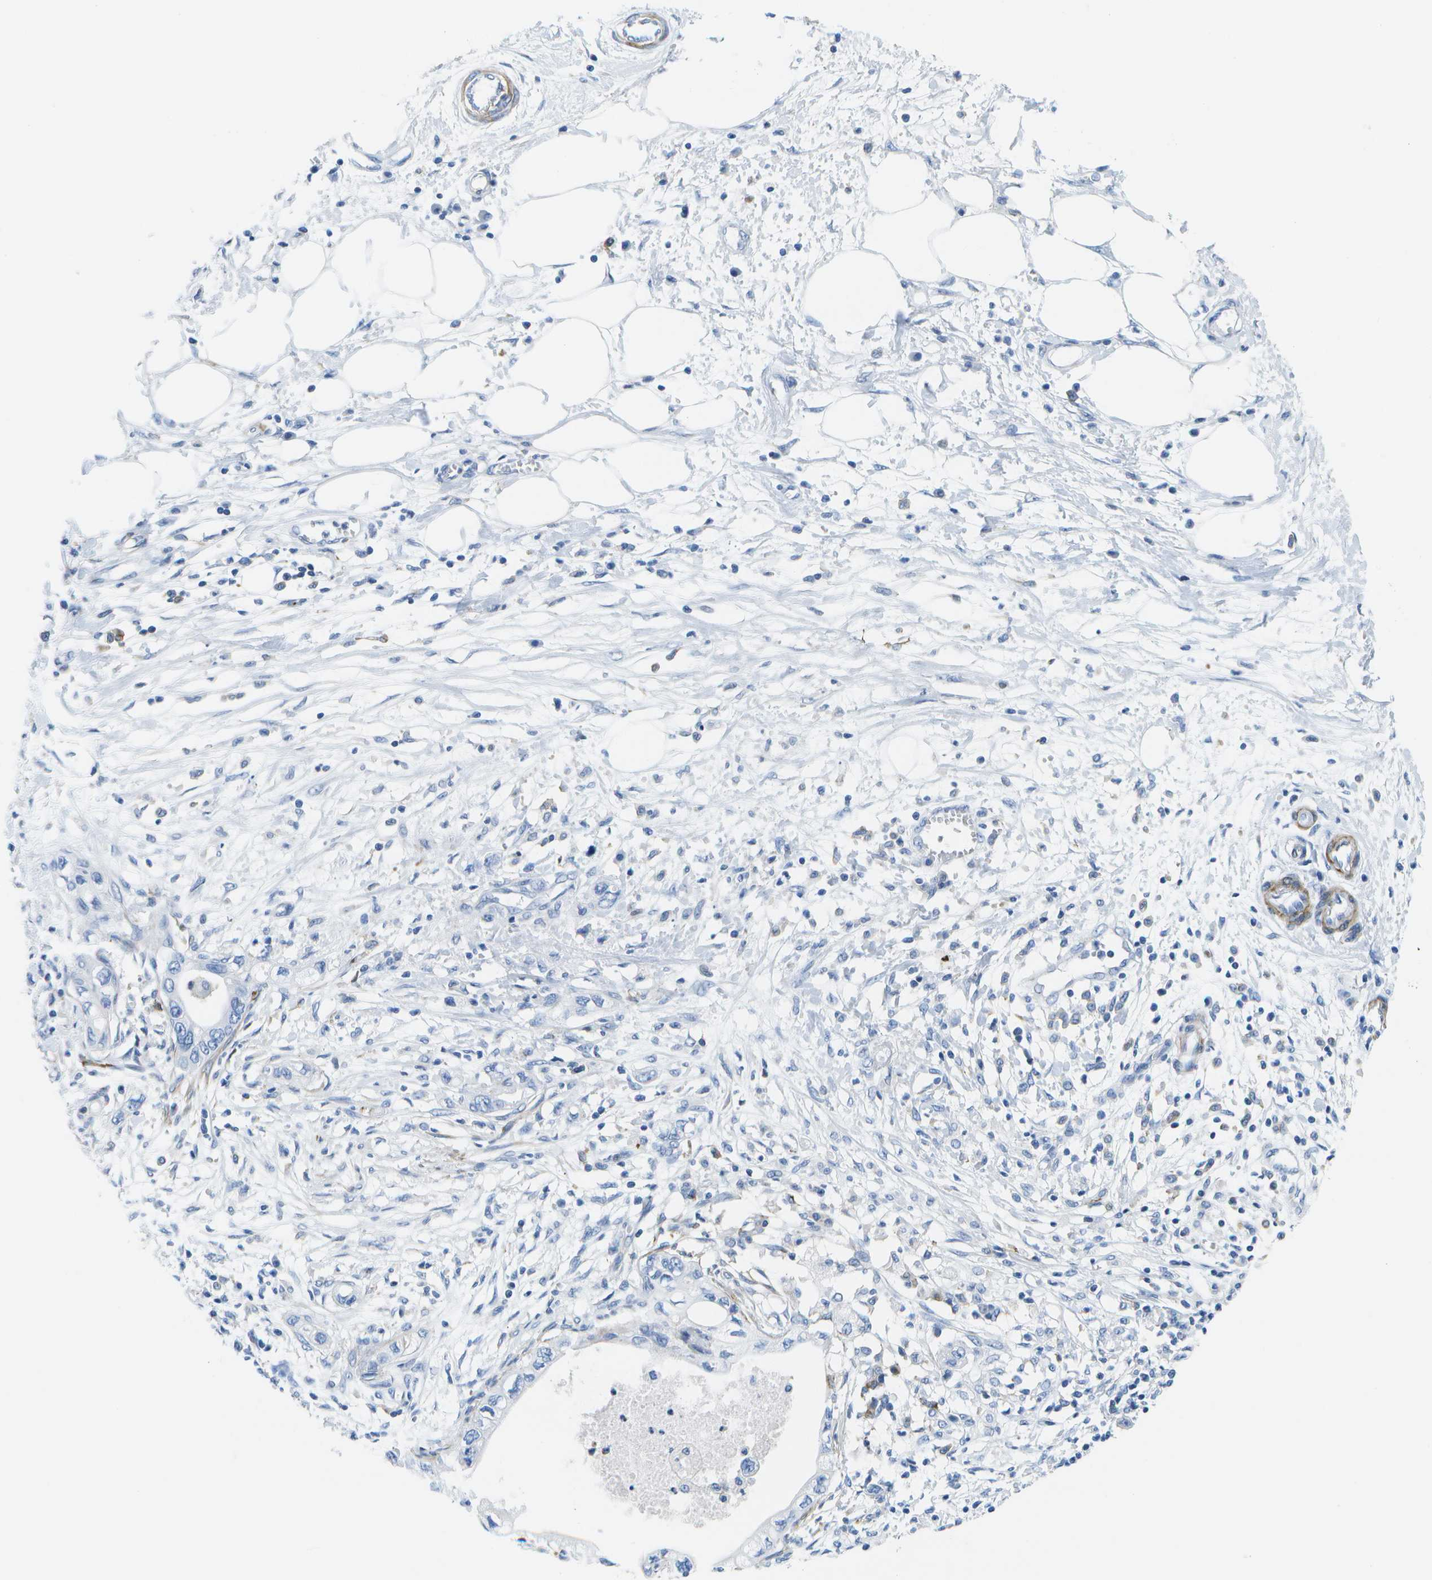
{"staining": {"intensity": "negative", "quantity": "none", "location": "none"}, "tissue": "pancreatic cancer", "cell_type": "Tumor cells", "image_type": "cancer", "snomed": [{"axis": "morphology", "description": "Adenocarcinoma, NOS"}, {"axis": "topography", "description": "Pancreas"}], "caption": "This is an immunohistochemistry (IHC) photomicrograph of human pancreatic cancer. There is no expression in tumor cells.", "gene": "ADGRG6", "patient": {"sex": "male", "age": 56}}